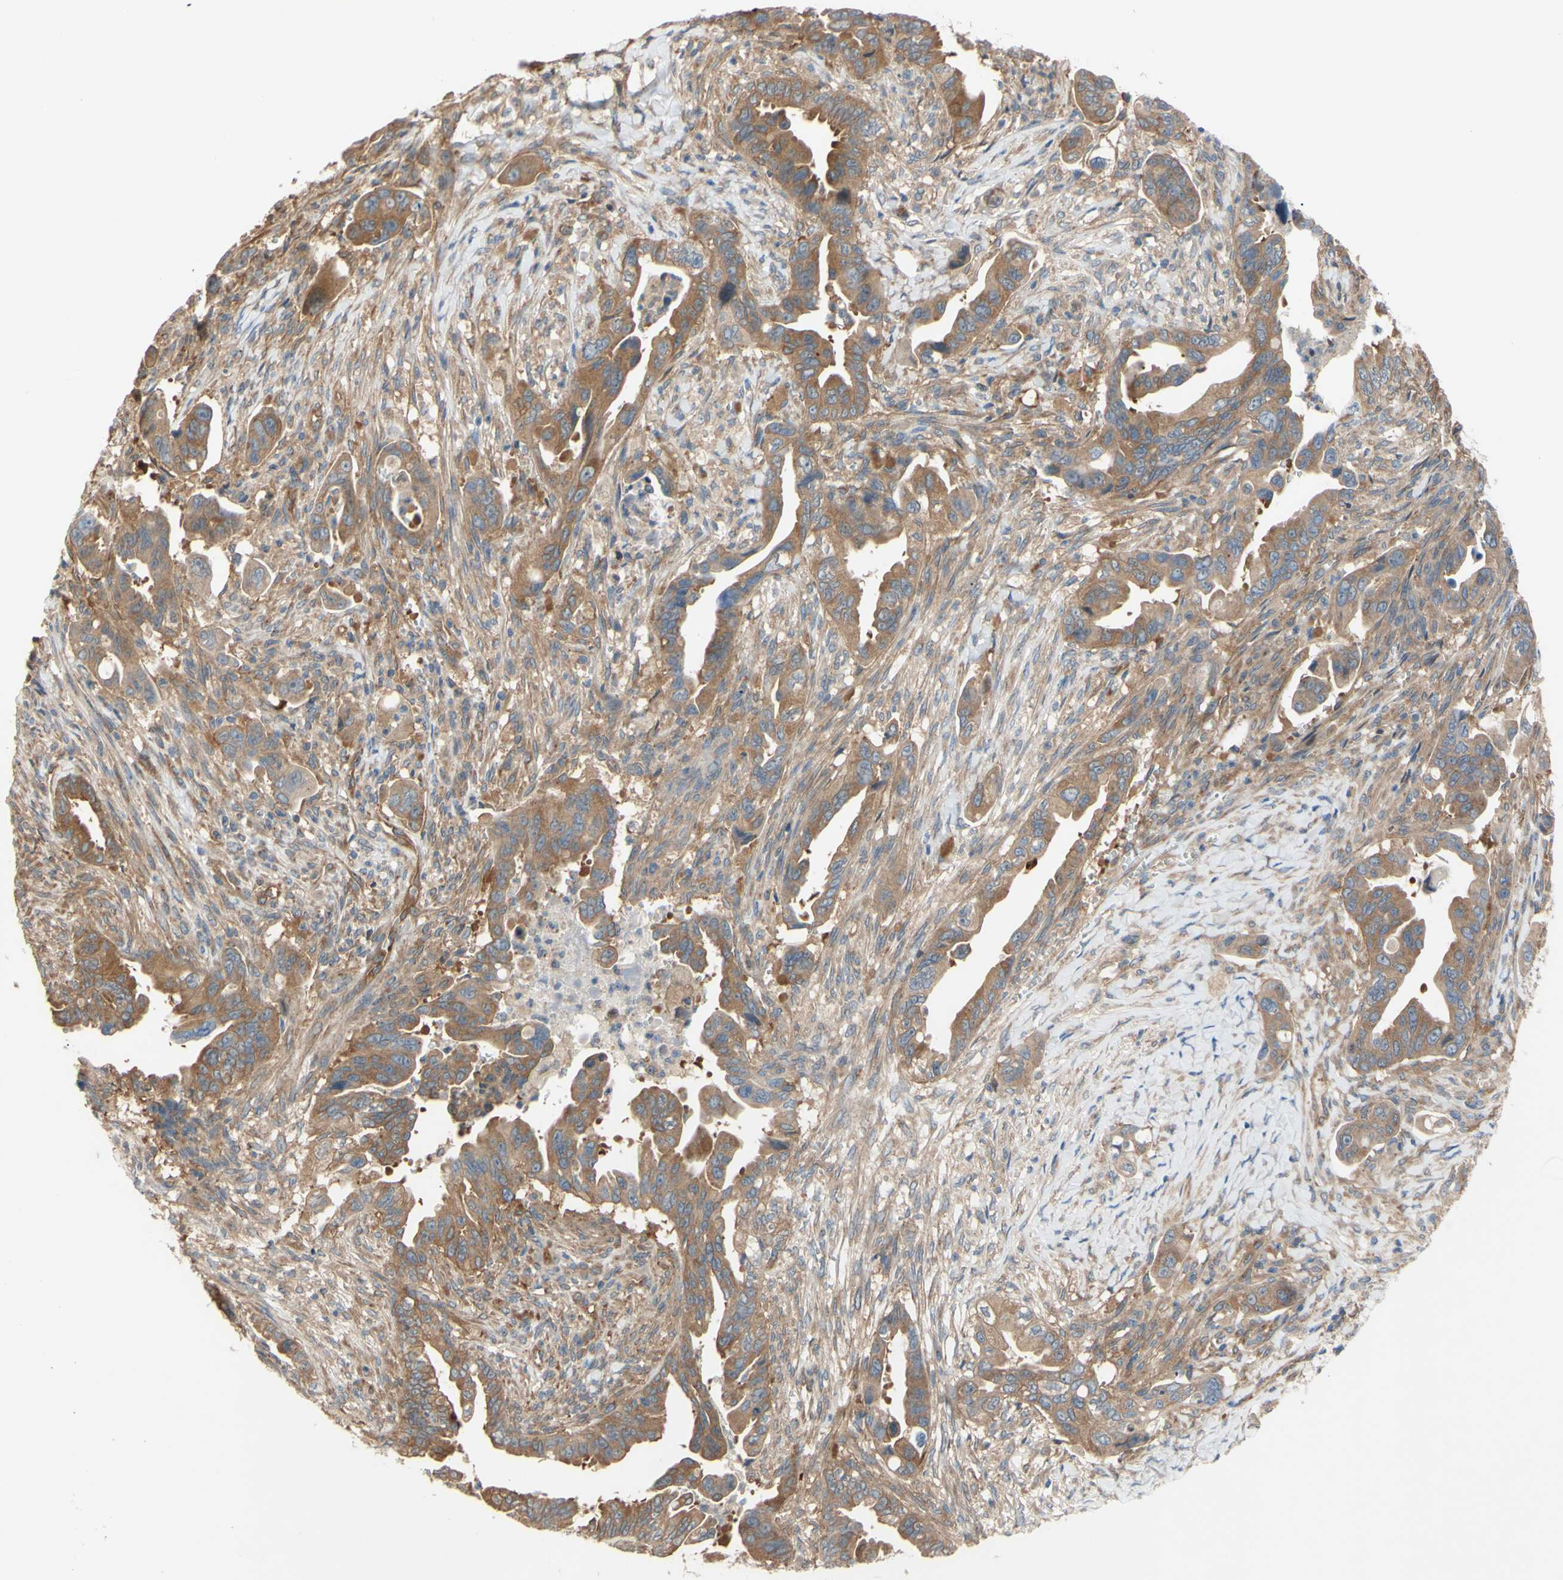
{"staining": {"intensity": "moderate", "quantity": ">75%", "location": "cytoplasmic/membranous"}, "tissue": "pancreatic cancer", "cell_type": "Tumor cells", "image_type": "cancer", "snomed": [{"axis": "morphology", "description": "Adenocarcinoma, NOS"}, {"axis": "topography", "description": "Pancreas"}], "caption": "Adenocarcinoma (pancreatic) tissue reveals moderate cytoplasmic/membranous staining in approximately >75% of tumor cells", "gene": "DYNLRB1", "patient": {"sex": "male", "age": 70}}